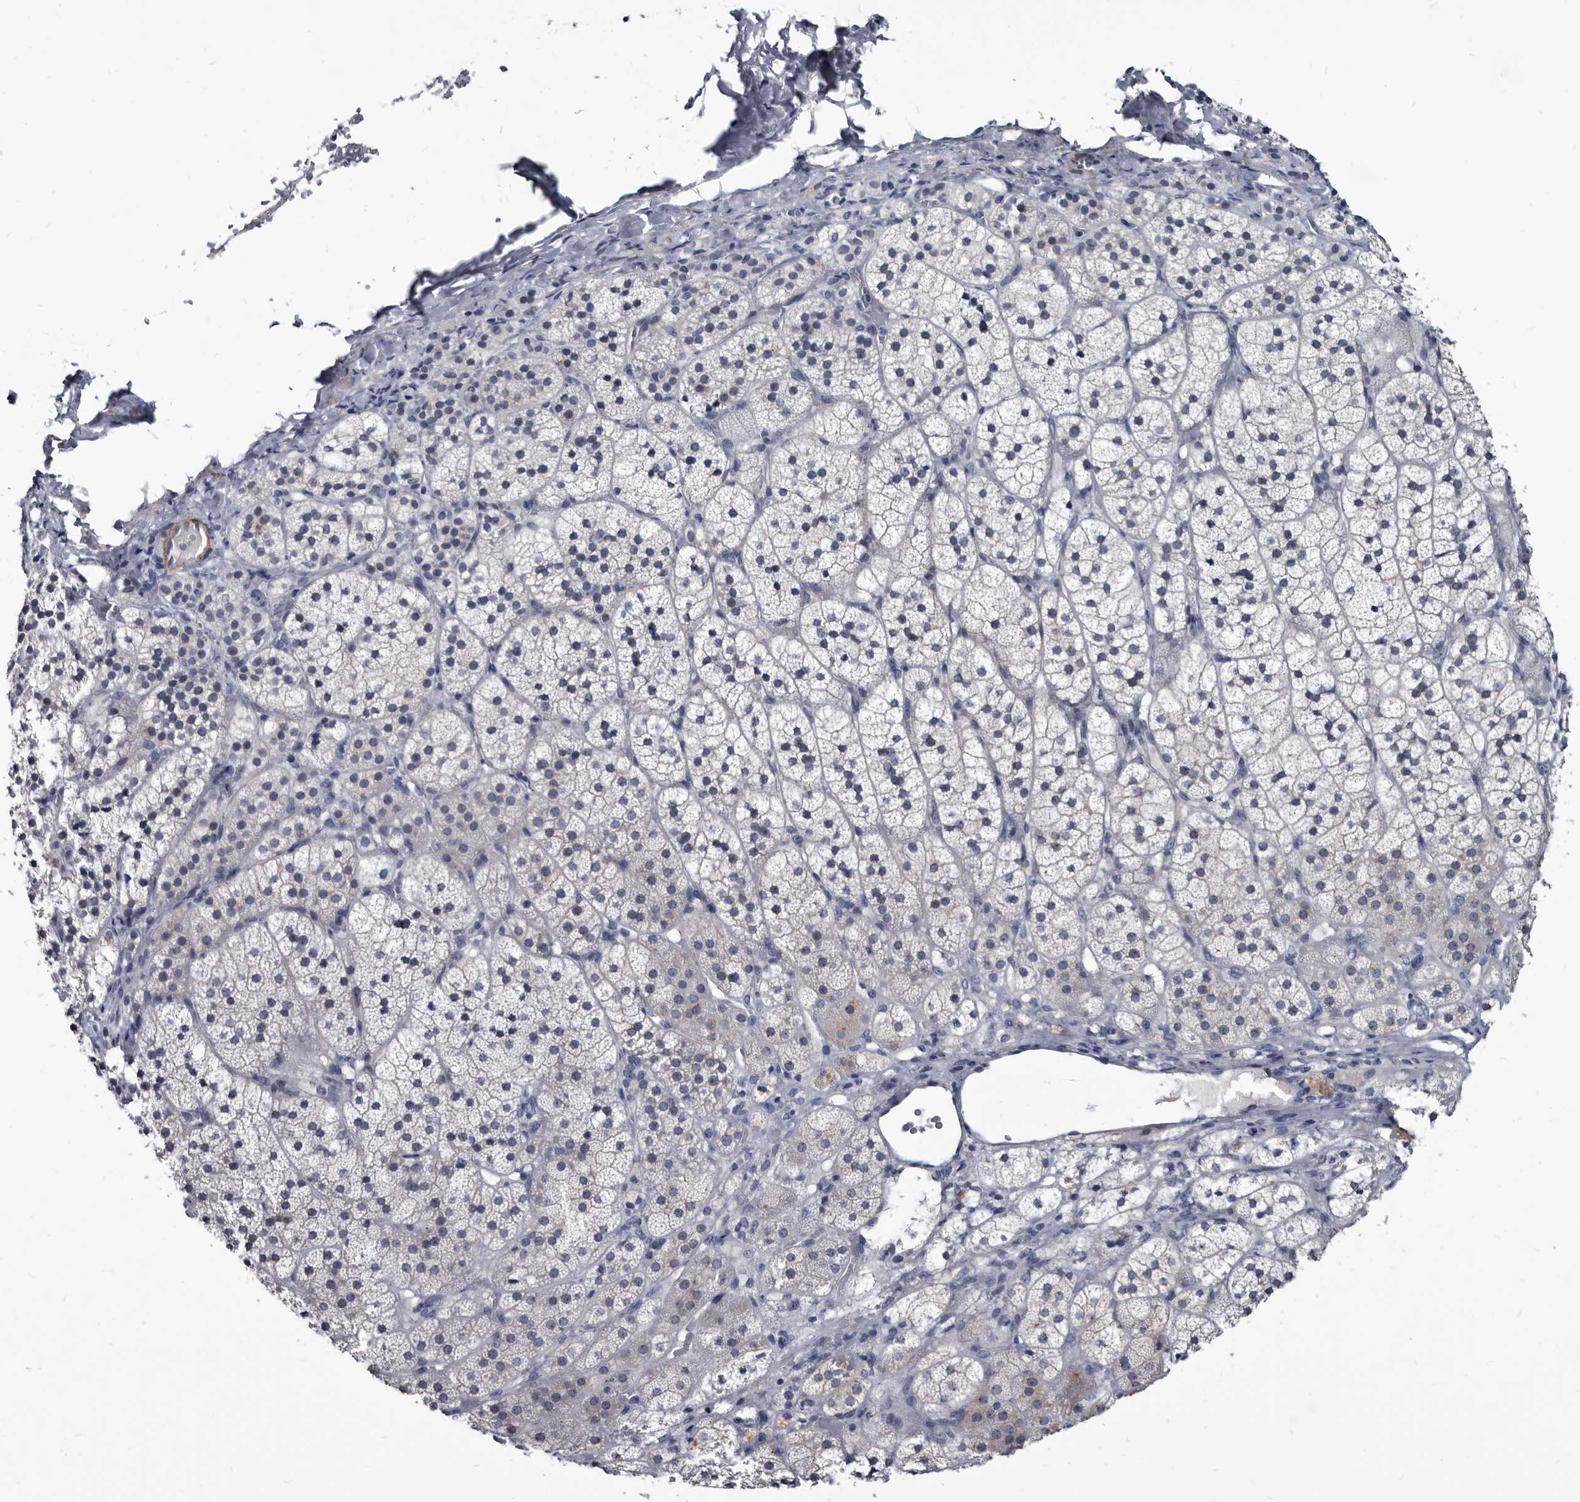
{"staining": {"intensity": "negative", "quantity": "none", "location": "none"}, "tissue": "adrenal gland", "cell_type": "Glandular cells", "image_type": "normal", "snomed": [{"axis": "morphology", "description": "Normal tissue, NOS"}, {"axis": "topography", "description": "Adrenal gland"}], "caption": "IHC photomicrograph of normal adrenal gland: adrenal gland stained with DAB demonstrates no significant protein expression in glandular cells.", "gene": "PRSS8", "patient": {"sex": "female", "age": 44}}